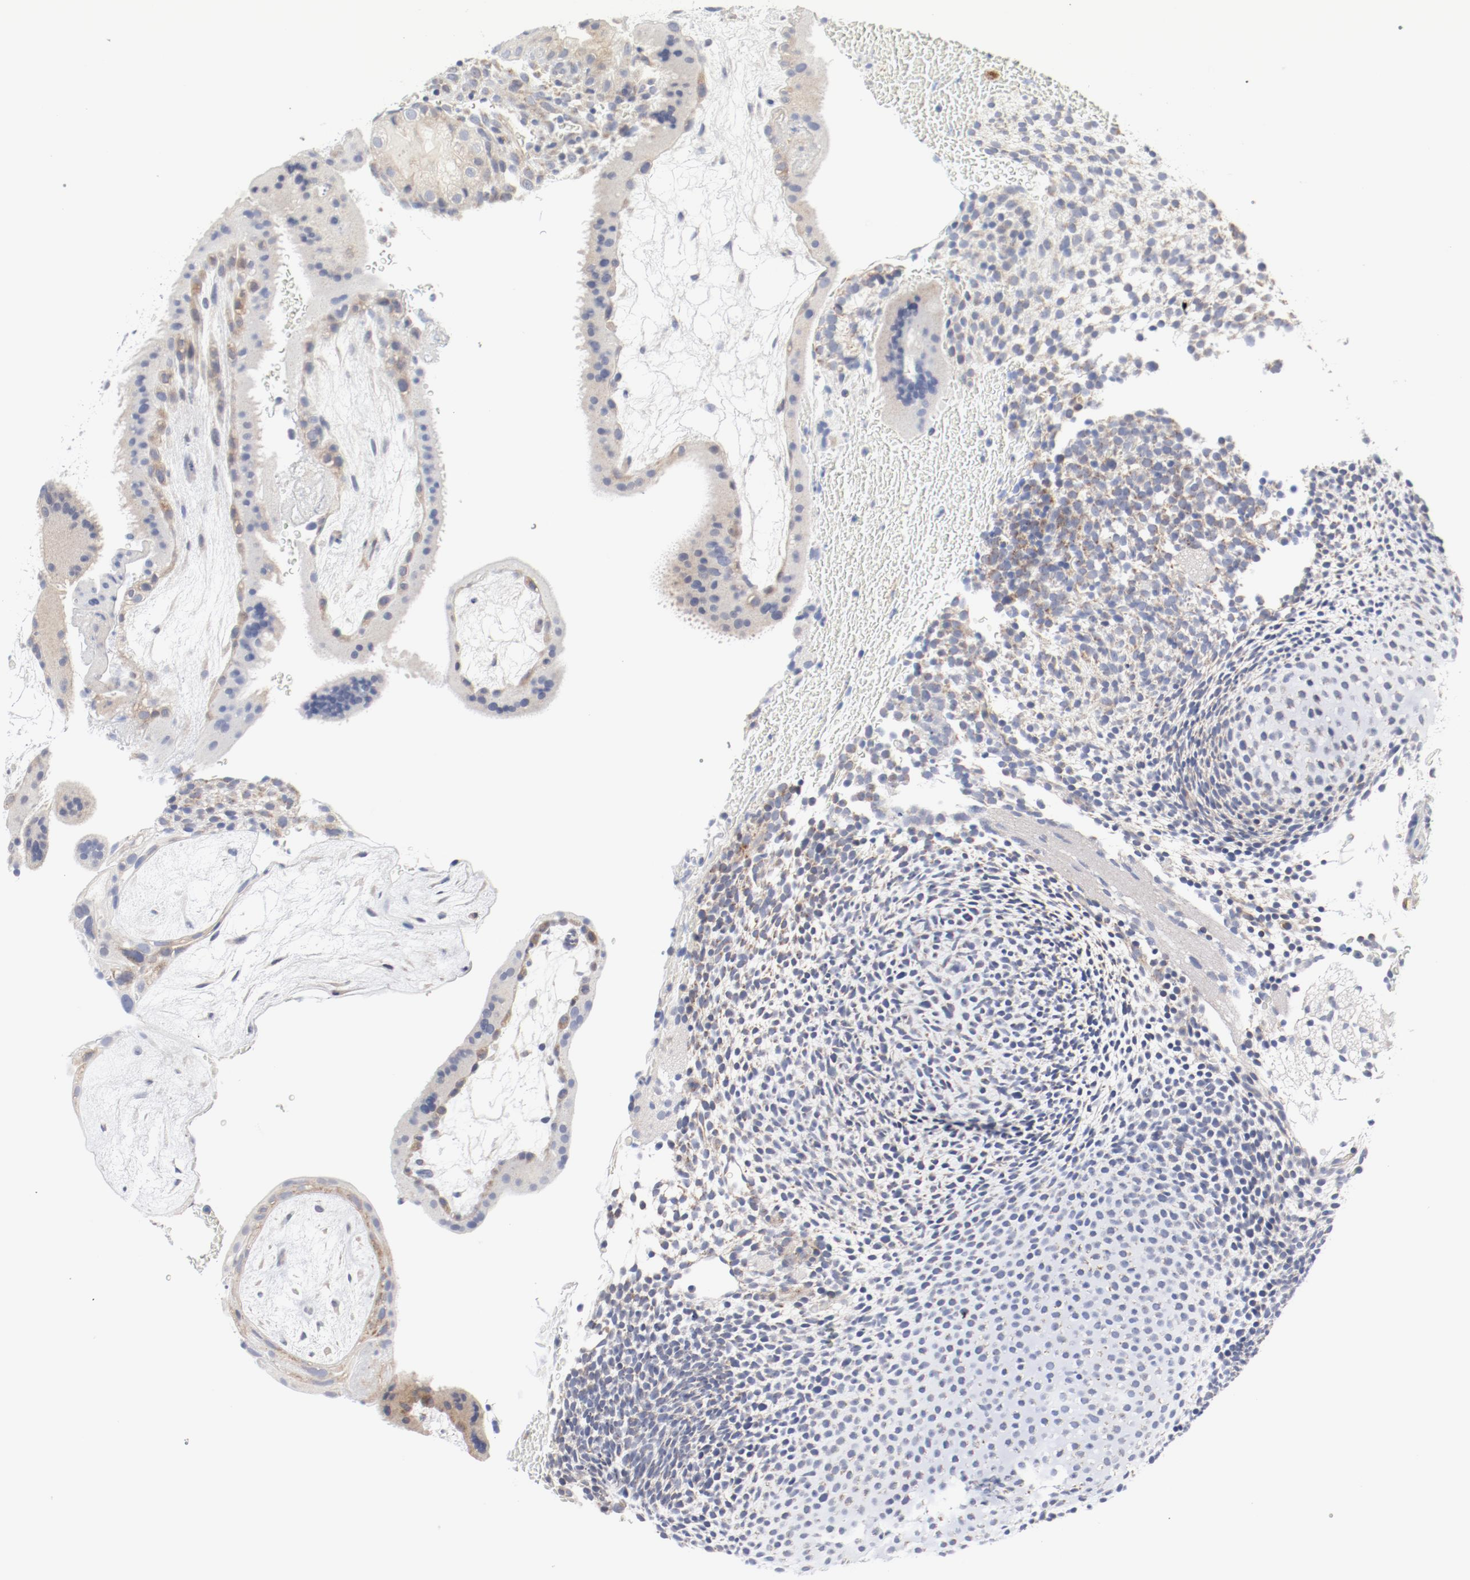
{"staining": {"intensity": "moderate", "quantity": ">75%", "location": "cytoplasmic/membranous"}, "tissue": "placenta", "cell_type": "Decidual cells", "image_type": "normal", "snomed": [{"axis": "morphology", "description": "Normal tissue, NOS"}, {"axis": "topography", "description": "Placenta"}], "caption": "Immunohistochemical staining of unremarkable human placenta shows moderate cytoplasmic/membranous protein positivity in approximately >75% of decidual cells. (Brightfield microscopy of DAB IHC at high magnification).", "gene": "BAD", "patient": {"sex": "female", "age": 19}}